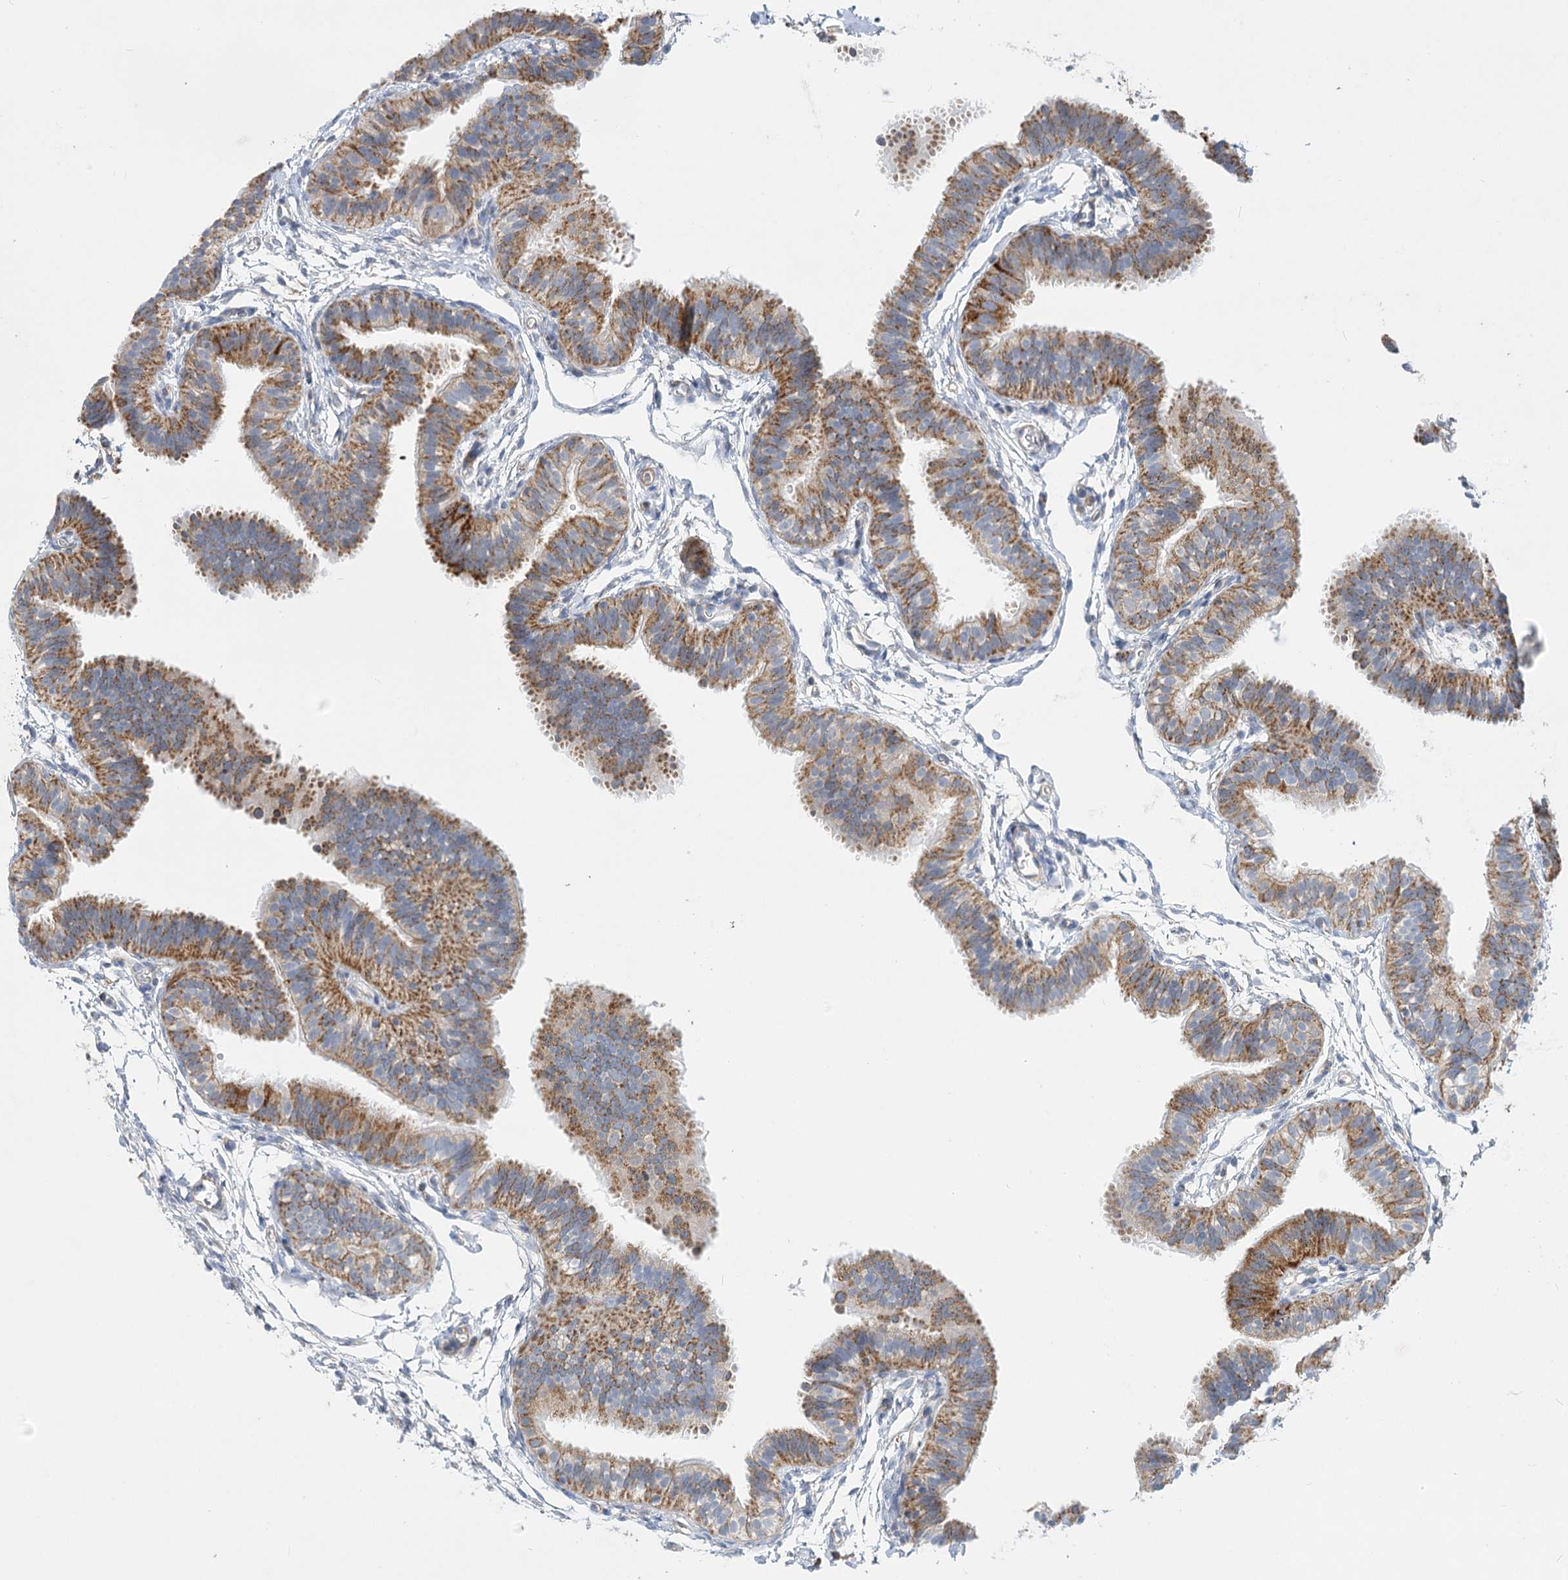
{"staining": {"intensity": "moderate", "quantity": "25%-75%", "location": "cytoplasmic/membranous"}, "tissue": "fallopian tube", "cell_type": "Glandular cells", "image_type": "normal", "snomed": [{"axis": "morphology", "description": "Normal tissue, NOS"}, {"axis": "topography", "description": "Fallopian tube"}], "caption": "A medium amount of moderate cytoplasmic/membranous staining is seen in approximately 25%-75% of glandular cells in unremarkable fallopian tube.", "gene": "DHTKD1", "patient": {"sex": "female", "age": 35}}